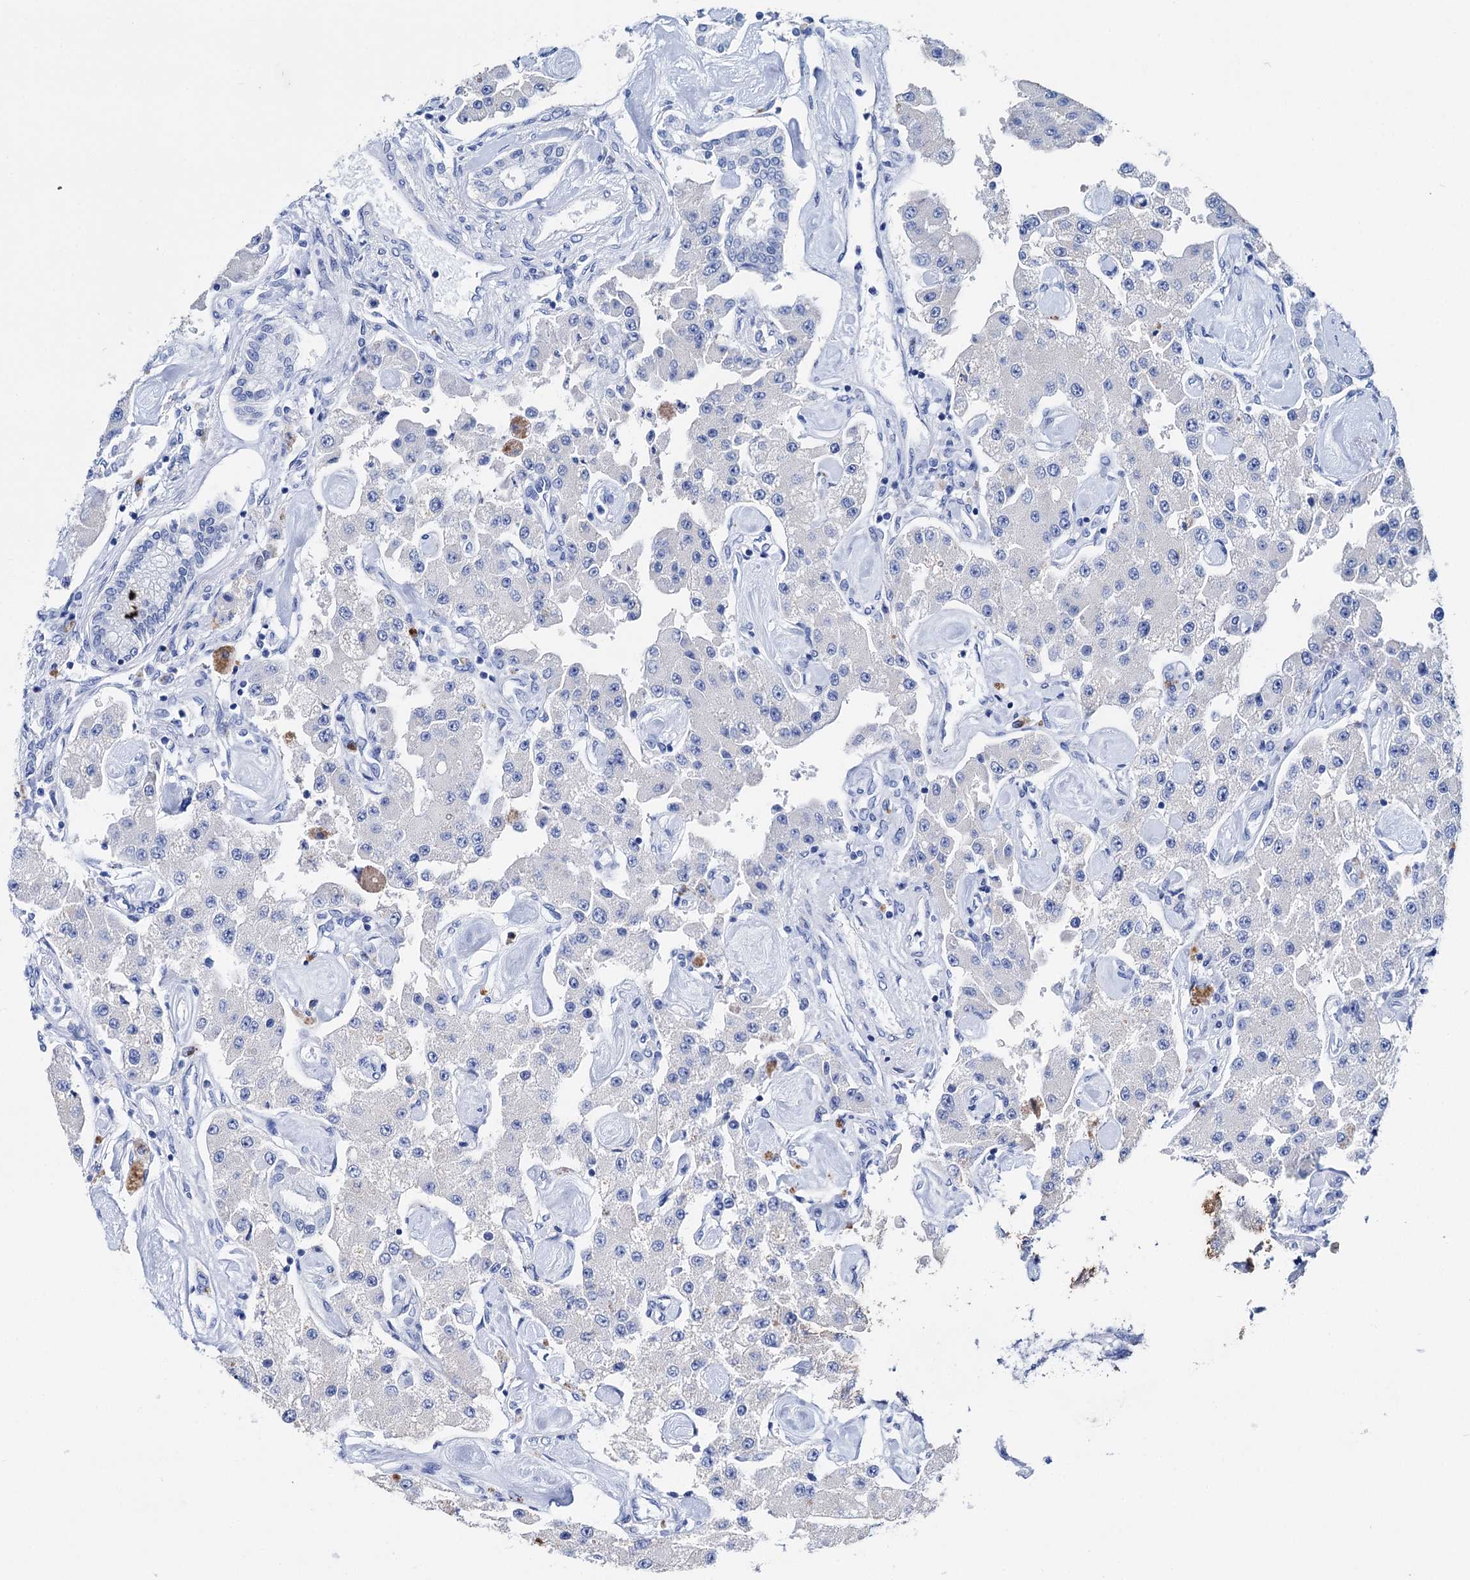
{"staining": {"intensity": "negative", "quantity": "none", "location": "none"}, "tissue": "carcinoid", "cell_type": "Tumor cells", "image_type": "cancer", "snomed": [{"axis": "morphology", "description": "Carcinoid, malignant, NOS"}, {"axis": "topography", "description": "Pancreas"}], "caption": "IHC image of neoplastic tissue: human malignant carcinoid stained with DAB (3,3'-diaminobenzidine) displays no significant protein positivity in tumor cells.", "gene": "BRINP1", "patient": {"sex": "male", "age": 41}}